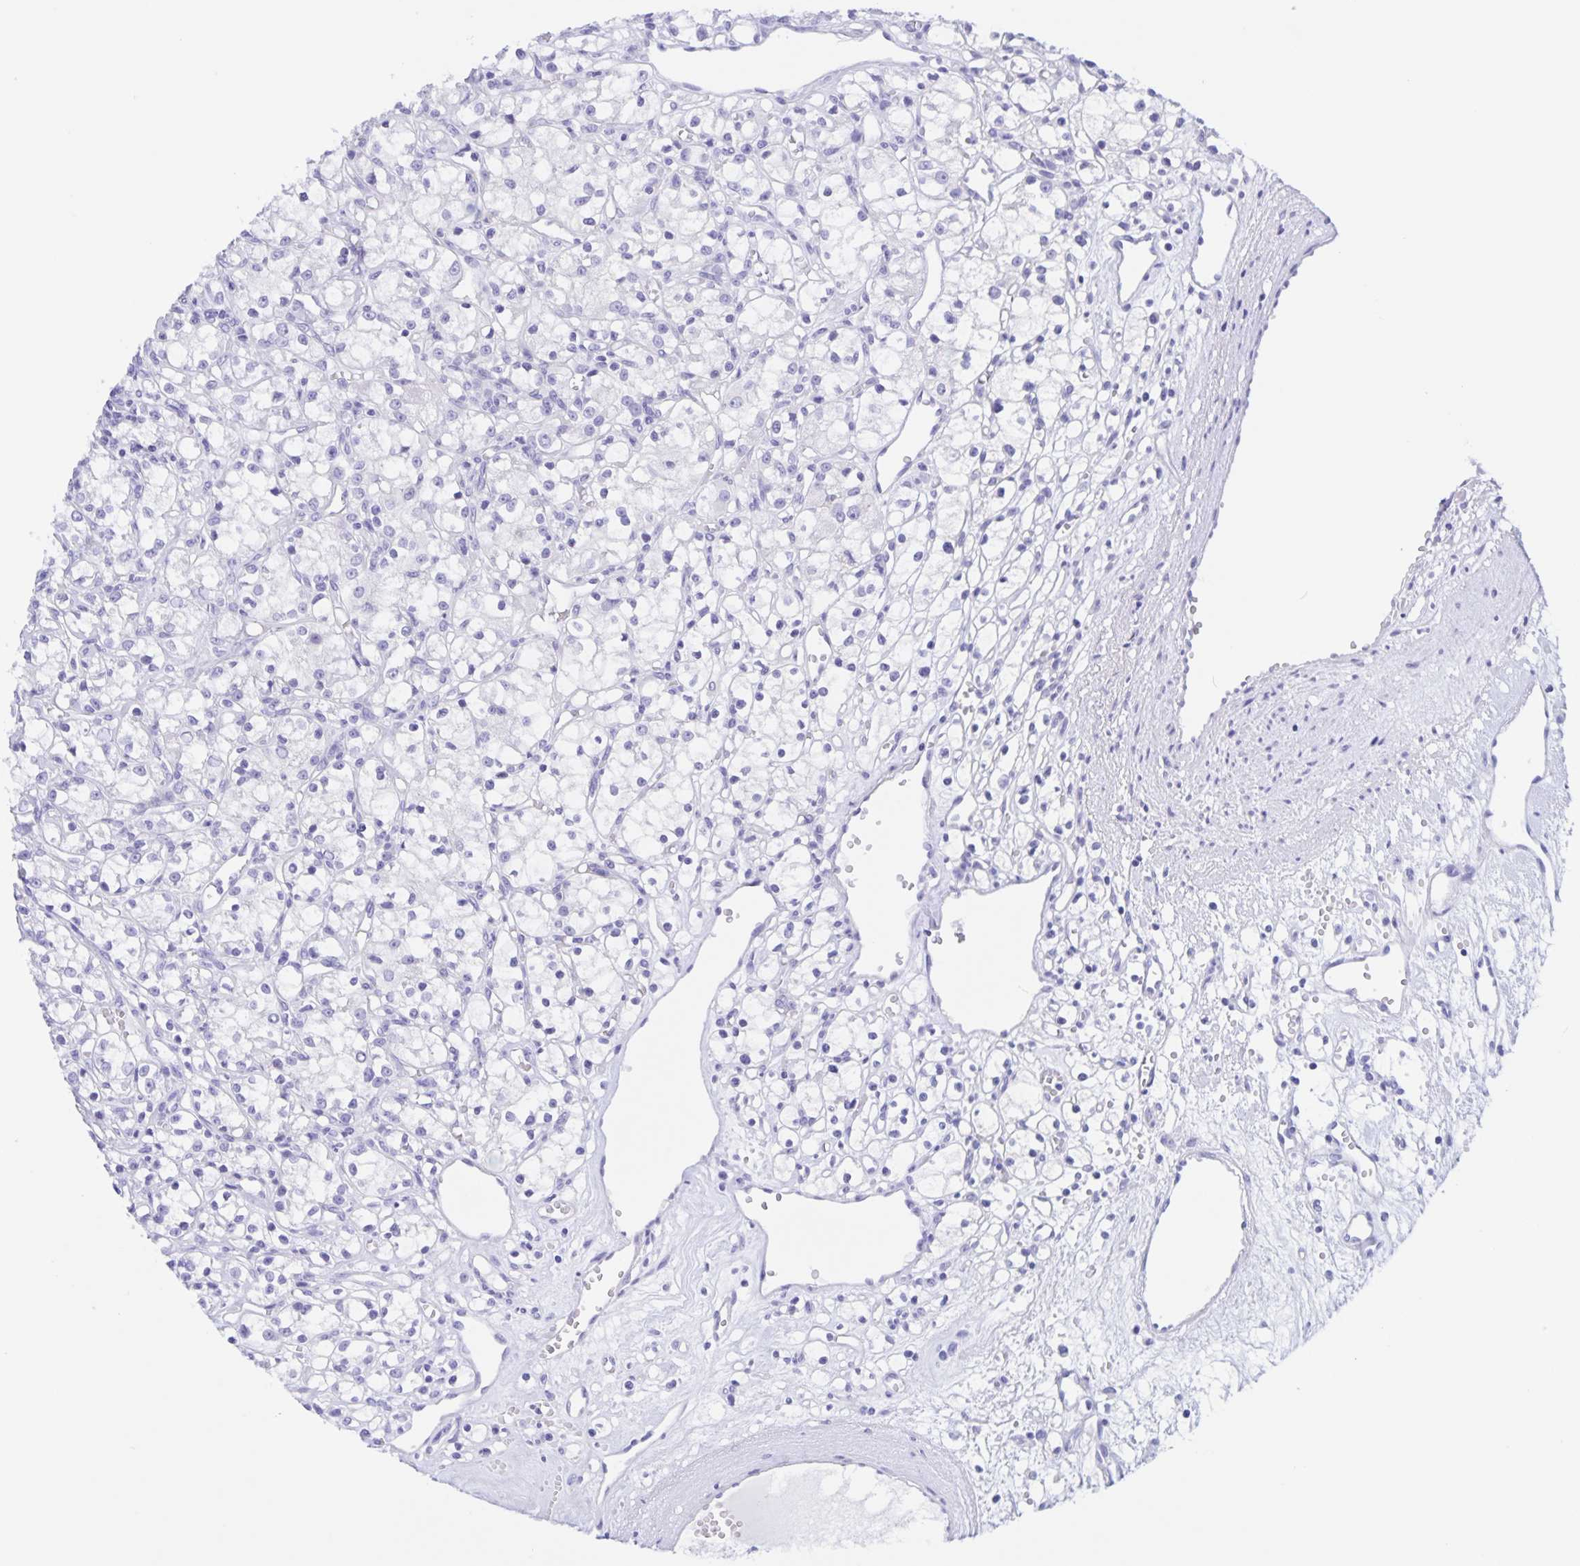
{"staining": {"intensity": "negative", "quantity": "none", "location": "none"}, "tissue": "renal cancer", "cell_type": "Tumor cells", "image_type": "cancer", "snomed": [{"axis": "morphology", "description": "Adenocarcinoma, NOS"}, {"axis": "topography", "description": "Kidney"}], "caption": "A photomicrograph of renal adenocarcinoma stained for a protein shows no brown staining in tumor cells. (Immunohistochemistry (ihc), brightfield microscopy, high magnification).", "gene": "TGIF2LX", "patient": {"sex": "female", "age": 59}}